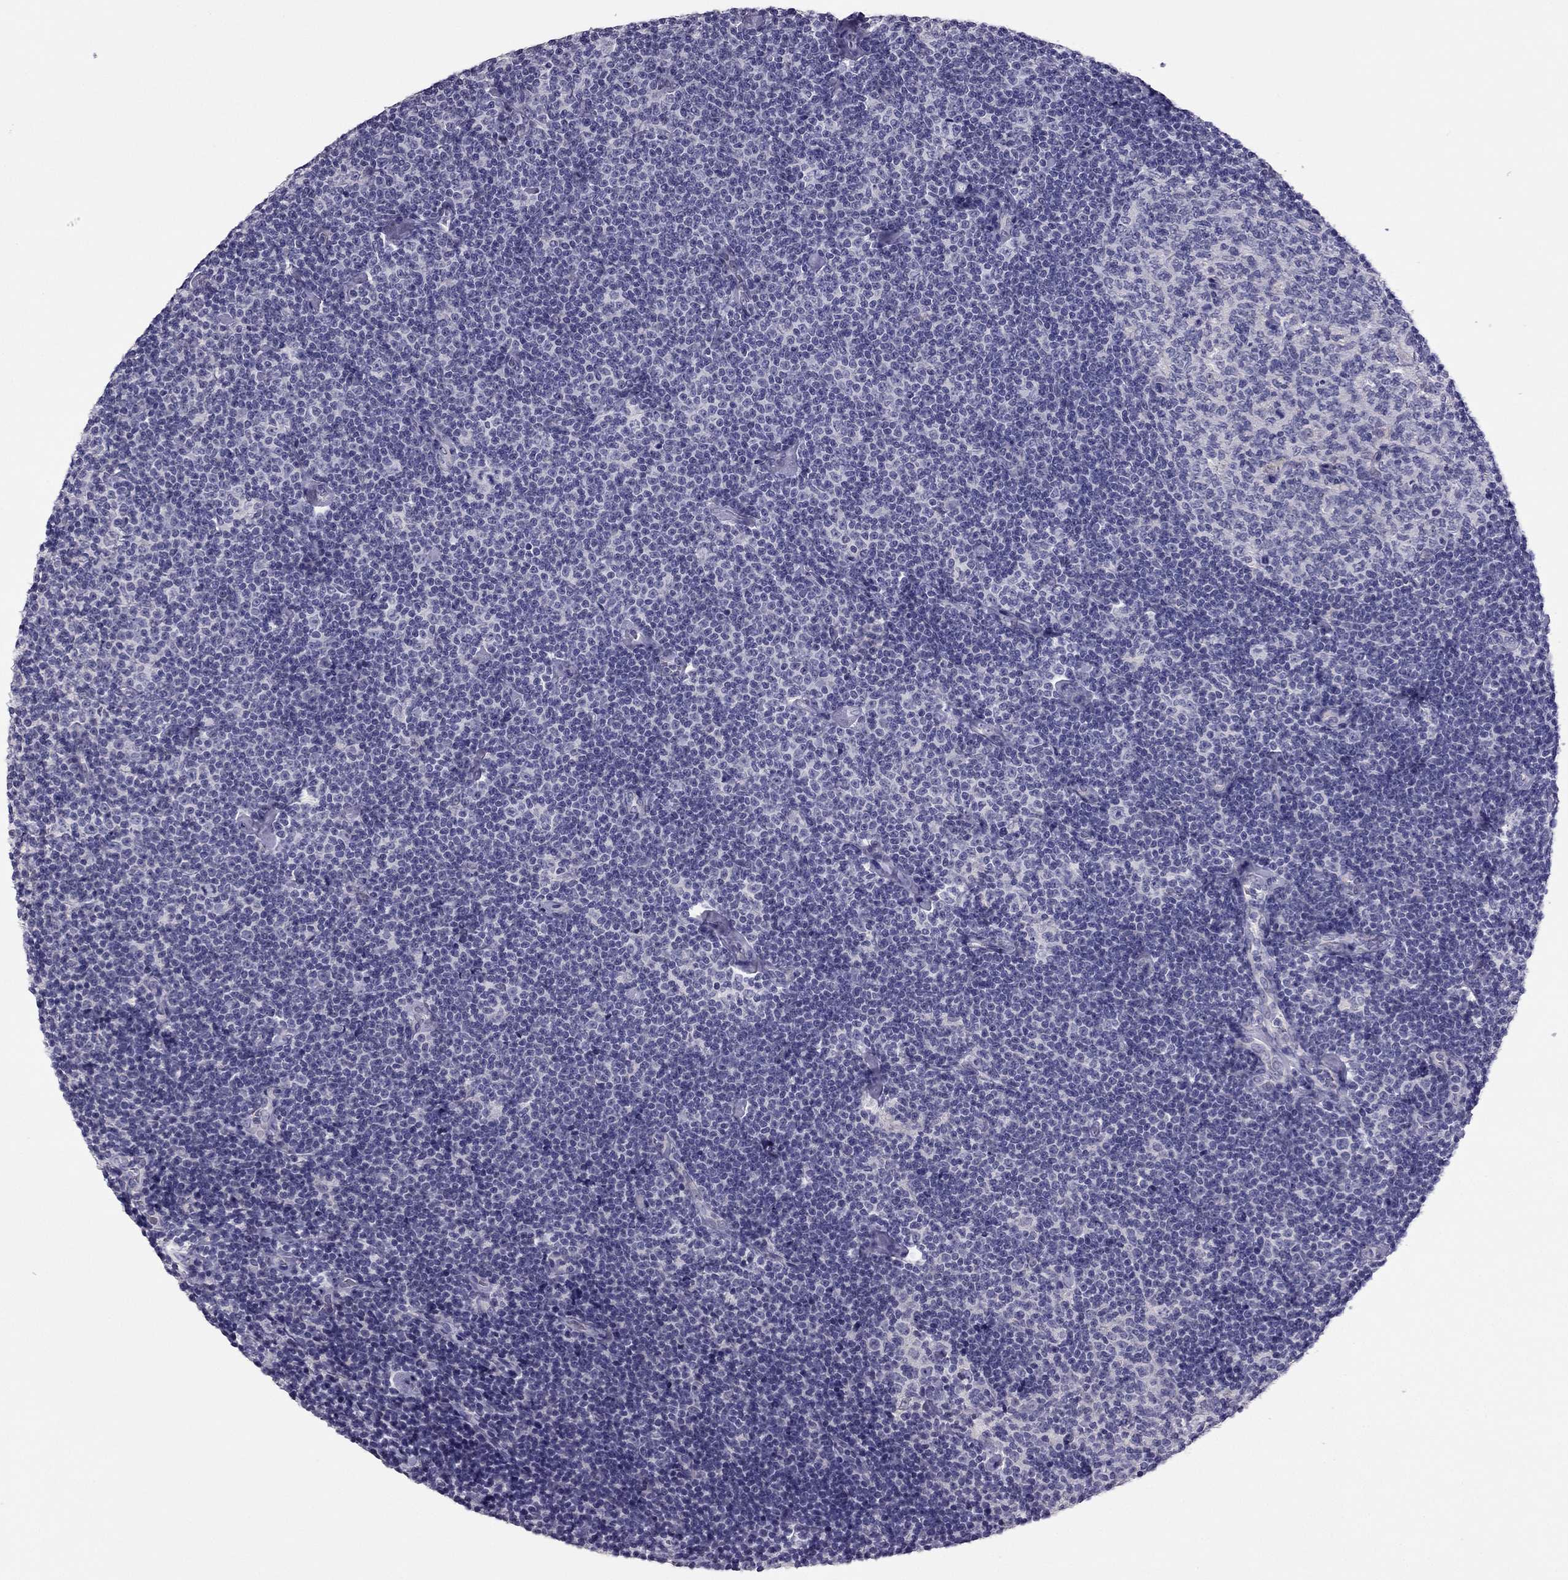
{"staining": {"intensity": "negative", "quantity": "none", "location": "none"}, "tissue": "lymphoma", "cell_type": "Tumor cells", "image_type": "cancer", "snomed": [{"axis": "morphology", "description": "Malignant lymphoma, non-Hodgkin's type, Low grade"}, {"axis": "topography", "description": "Lymph node"}], "caption": "Micrograph shows no protein positivity in tumor cells of lymphoma tissue.", "gene": "RHO", "patient": {"sex": "male", "age": 81}}